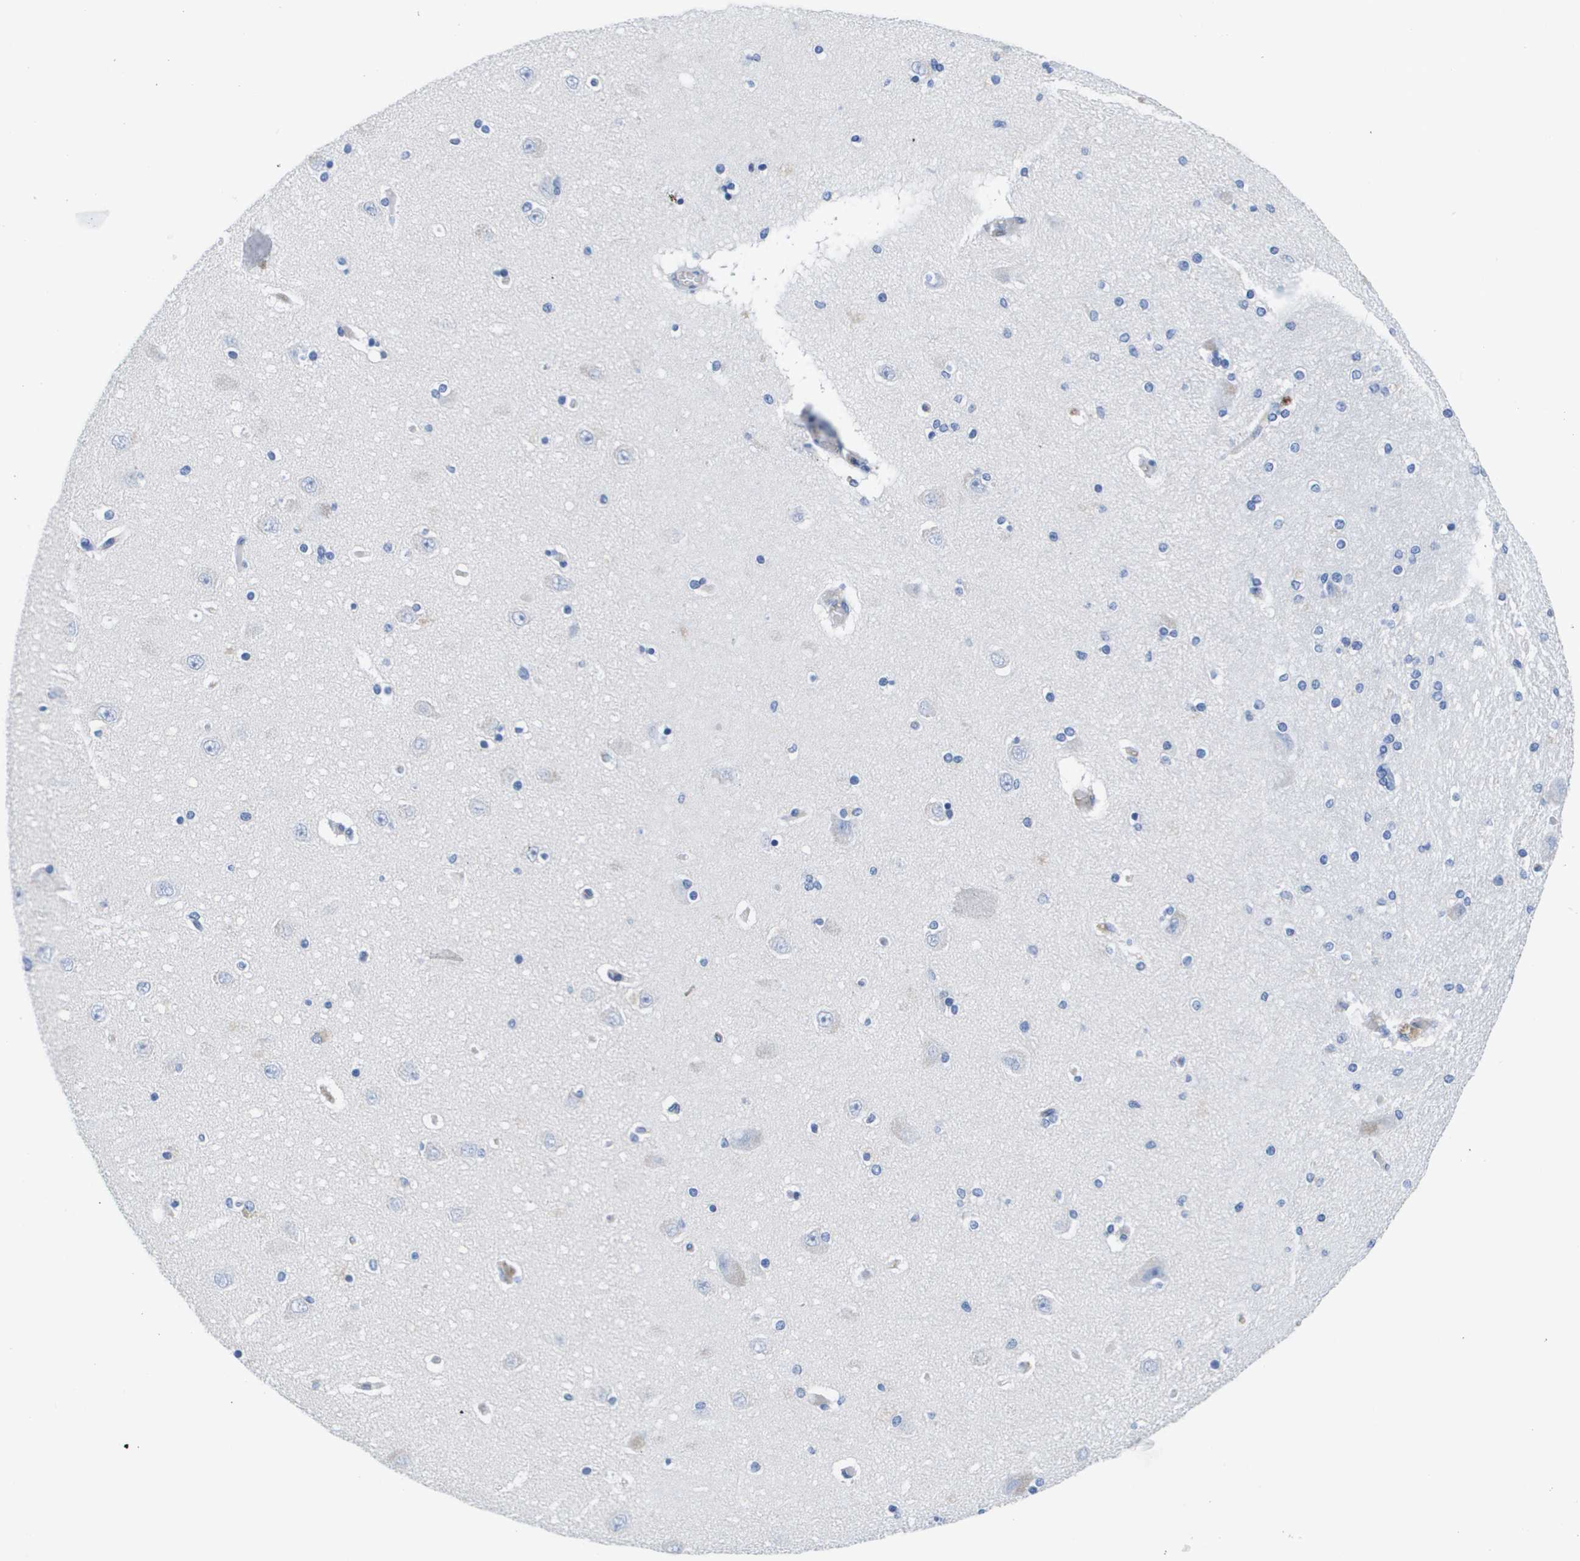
{"staining": {"intensity": "negative", "quantity": "none", "location": "none"}, "tissue": "hippocampus", "cell_type": "Glial cells", "image_type": "normal", "snomed": [{"axis": "morphology", "description": "Normal tissue, NOS"}, {"axis": "topography", "description": "Hippocampus"}], "caption": "Immunohistochemistry (IHC) photomicrograph of benign hippocampus: human hippocampus stained with DAB (3,3'-diaminobenzidine) reveals no significant protein expression in glial cells.", "gene": "APOA1", "patient": {"sex": "female", "age": 54}}